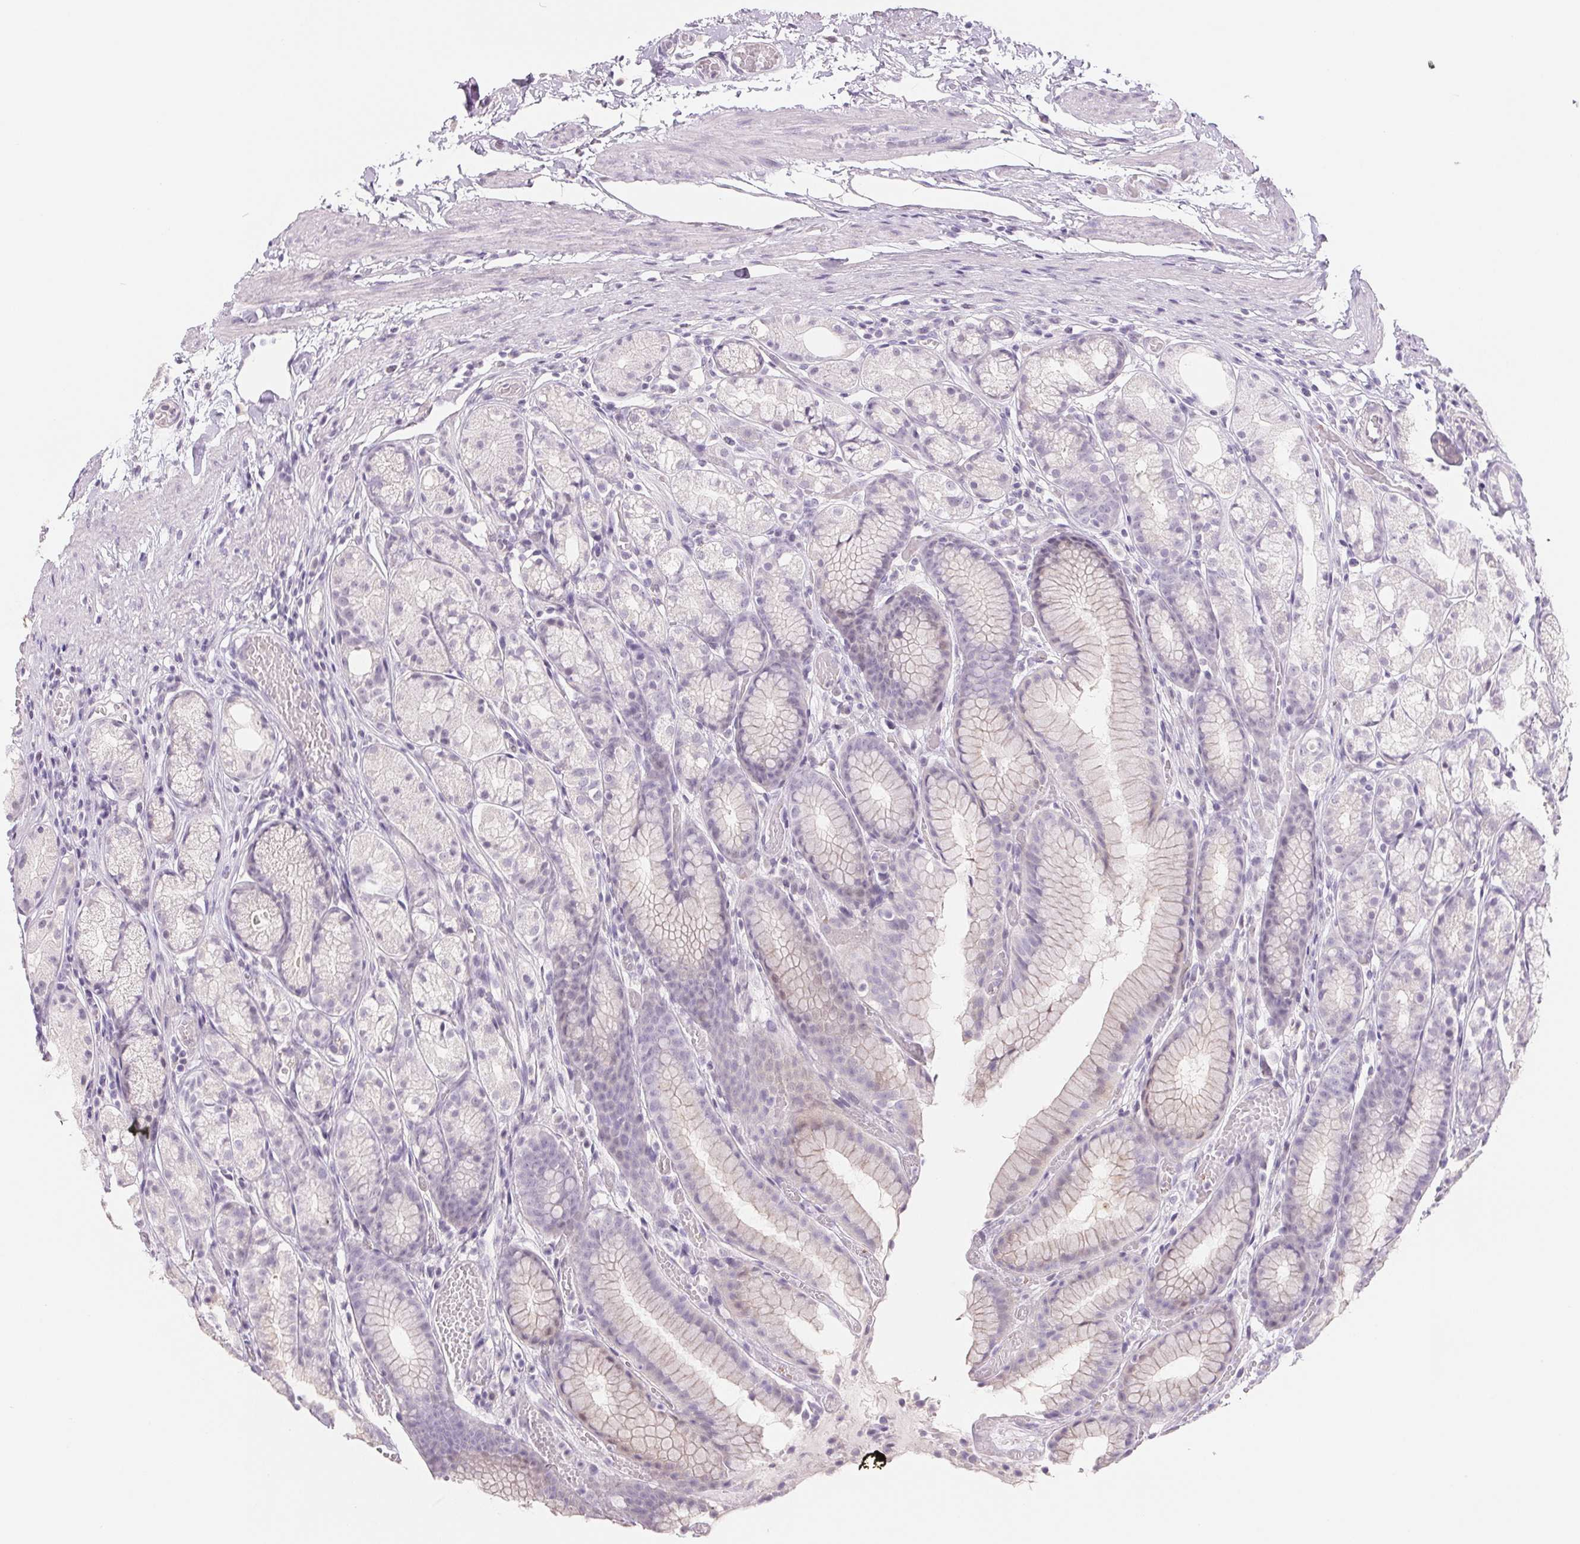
{"staining": {"intensity": "negative", "quantity": "none", "location": "none"}, "tissue": "stomach", "cell_type": "Glandular cells", "image_type": "normal", "snomed": [{"axis": "morphology", "description": "Normal tissue, NOS"}, {"axis": "topography", "description": "Stomach"}], "caption": "DAB immunohistochemical staining of benign human stomach reveals no significant staining in glandular cells.", "gene": "CCDC168", "patient": {"sex": "male", "age": 70}}